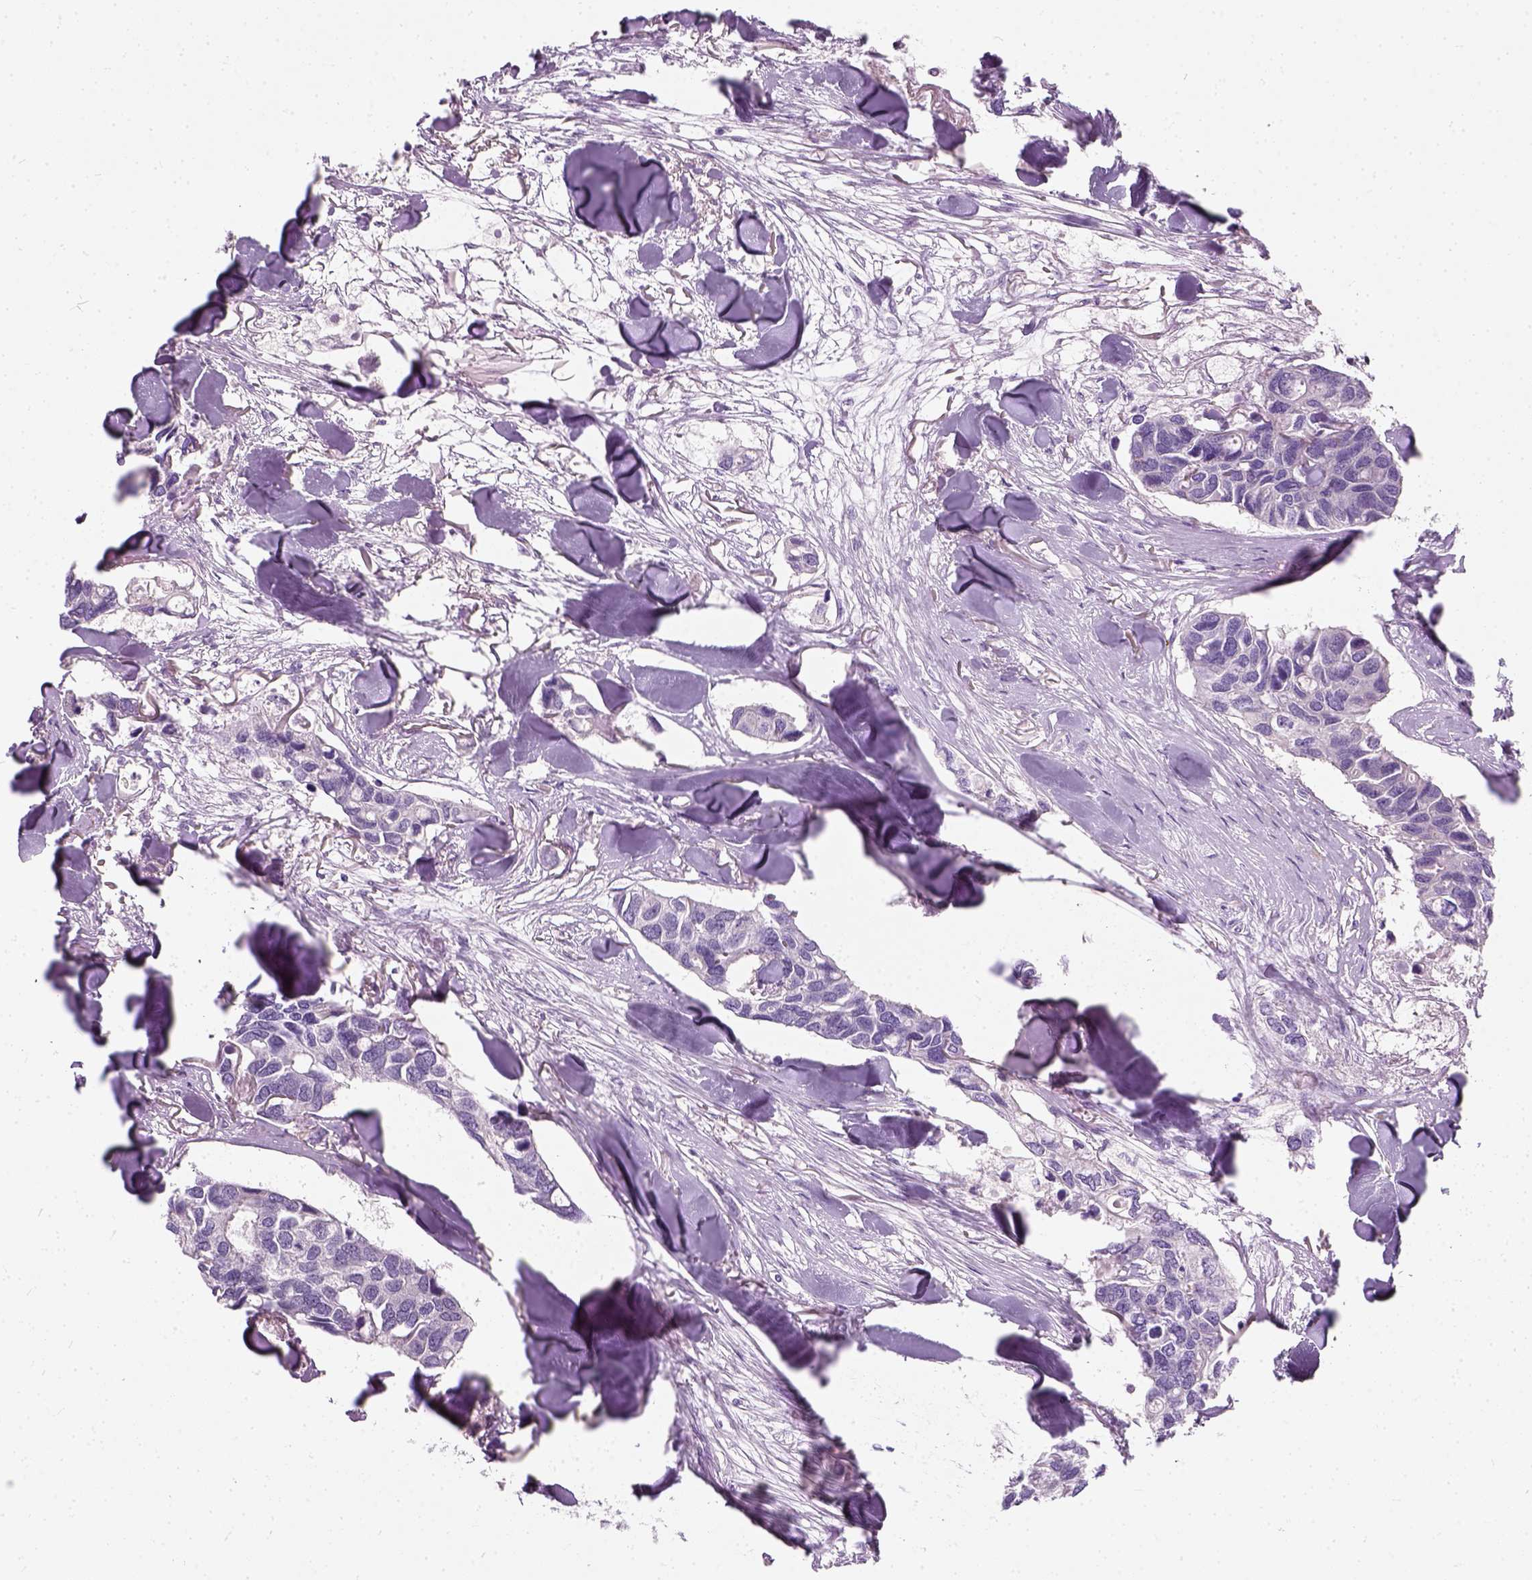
{"staining": {"intensity": "negative", "quantity": "none", "location": "none"}, "tissue": "breast cancer", "cell_type": "Tumor cells", "image_type": "cancer", "snomed": [{"axis": "morphology", "description": "Duct carcinoma"}, {"axis": "topography", "description": "Breast"}], "caption": "There is no significant positivity in tumor cells of breast infiltrating ductal carcinoma.", "gene": "TRIM72", "patient": {"sex": "female", "age": 83}}